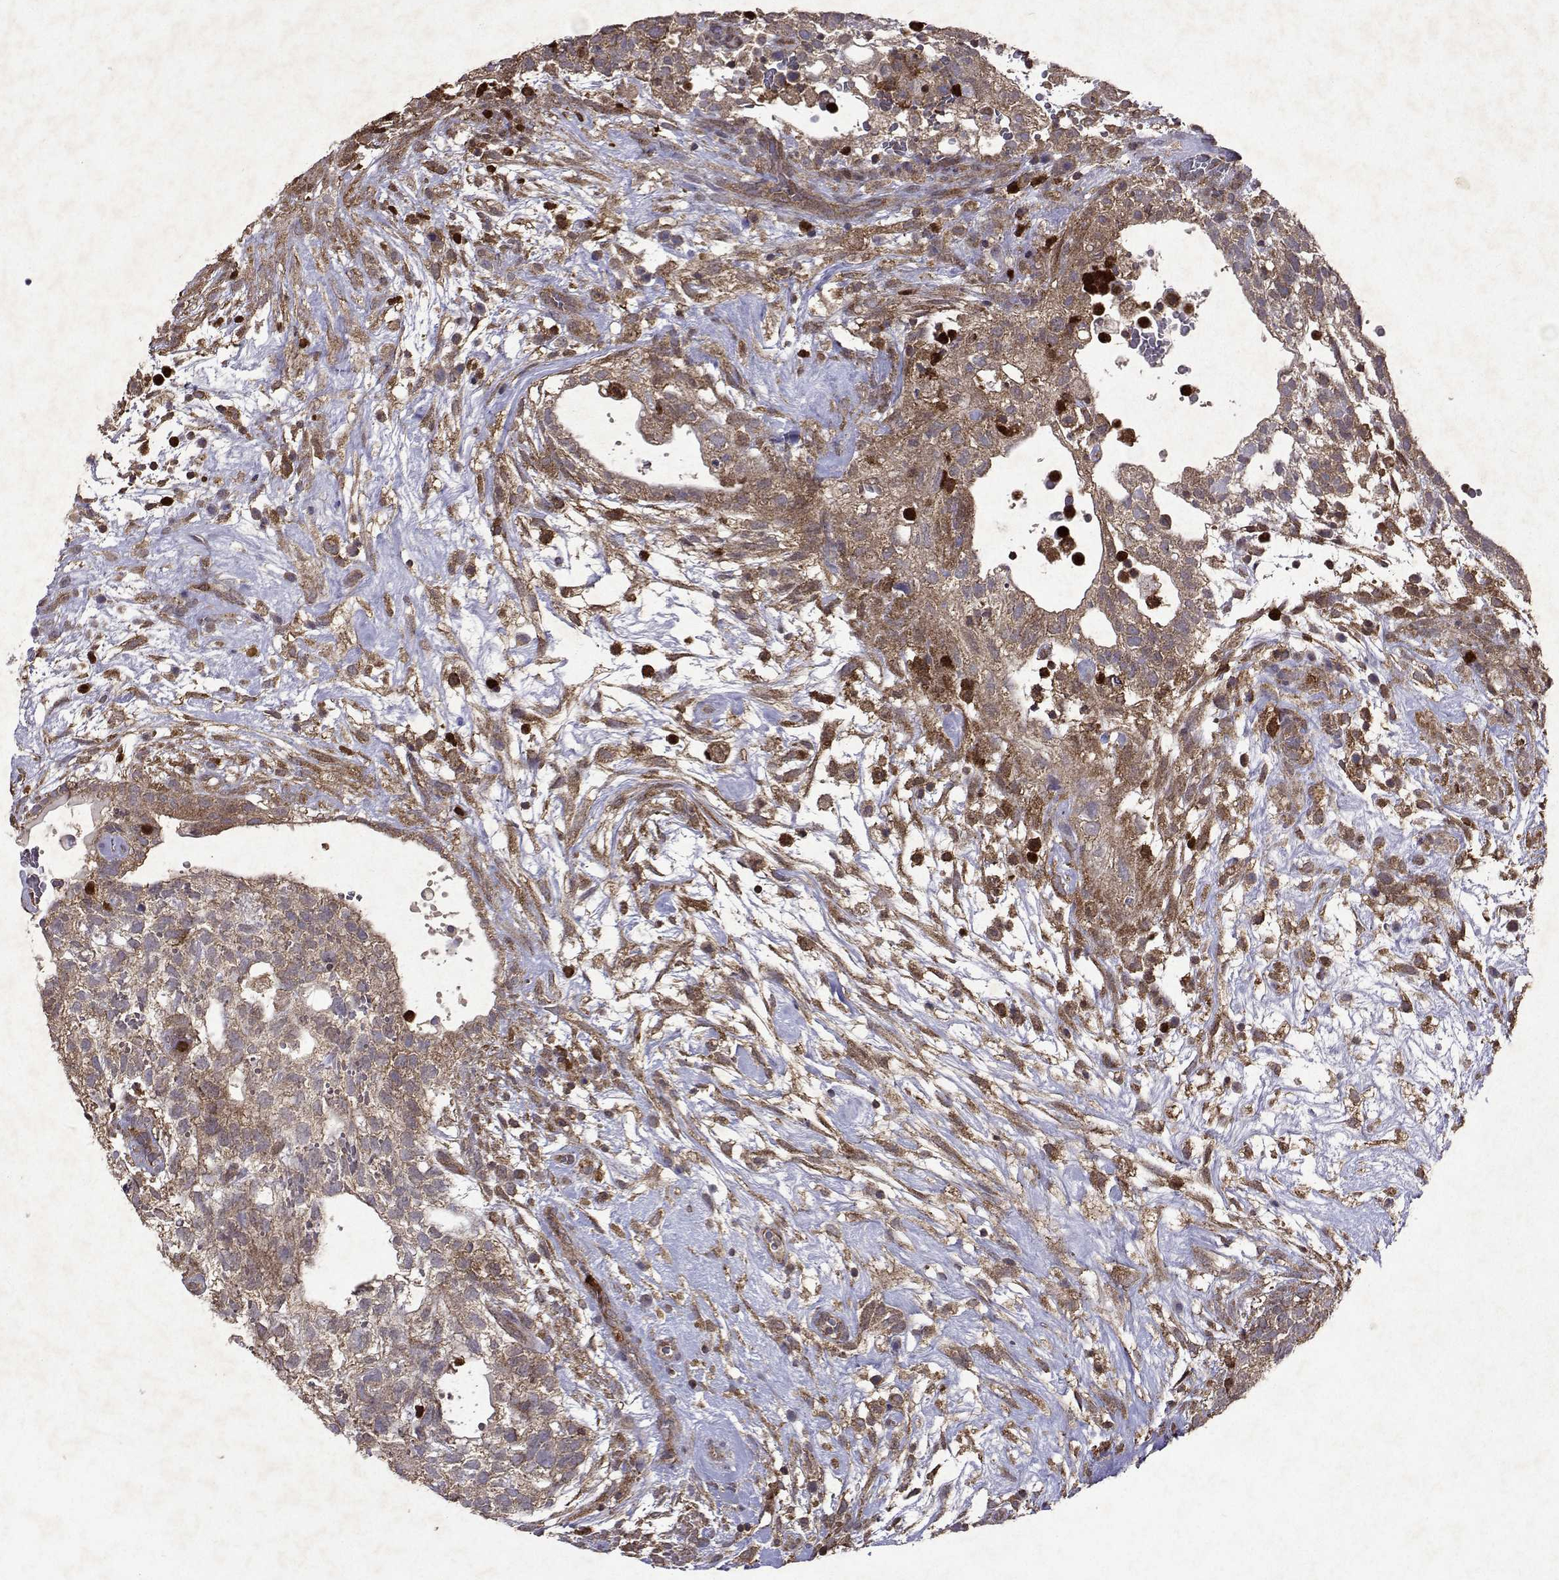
{"staining": {"intensity": "moderate", "quantity": ">75%", "location": "cytoplasmic/membranous"}, "tissue": "testis cancer", "cell_type": "Tumor cells", "image_type": "cancer", "snomed": [{"axis": "morphology", "description": "Normal tissue, NOS"}, {"axis": "morphology", "description": "Carcinoma, Embryonal, NOS"}, {"axis": "topography", "description": "Testis"}], "caption": "Protein staining of embryonal carcinoma (testis) tissue shows moderate cytoplasmic/membranous staining in approximately >75% of tumor cells. Ihc stains the protein of interest in brown and the nuclei are stained blue.", "gene": "APAF1", "patient": {"sex": "male", "age": 32}}